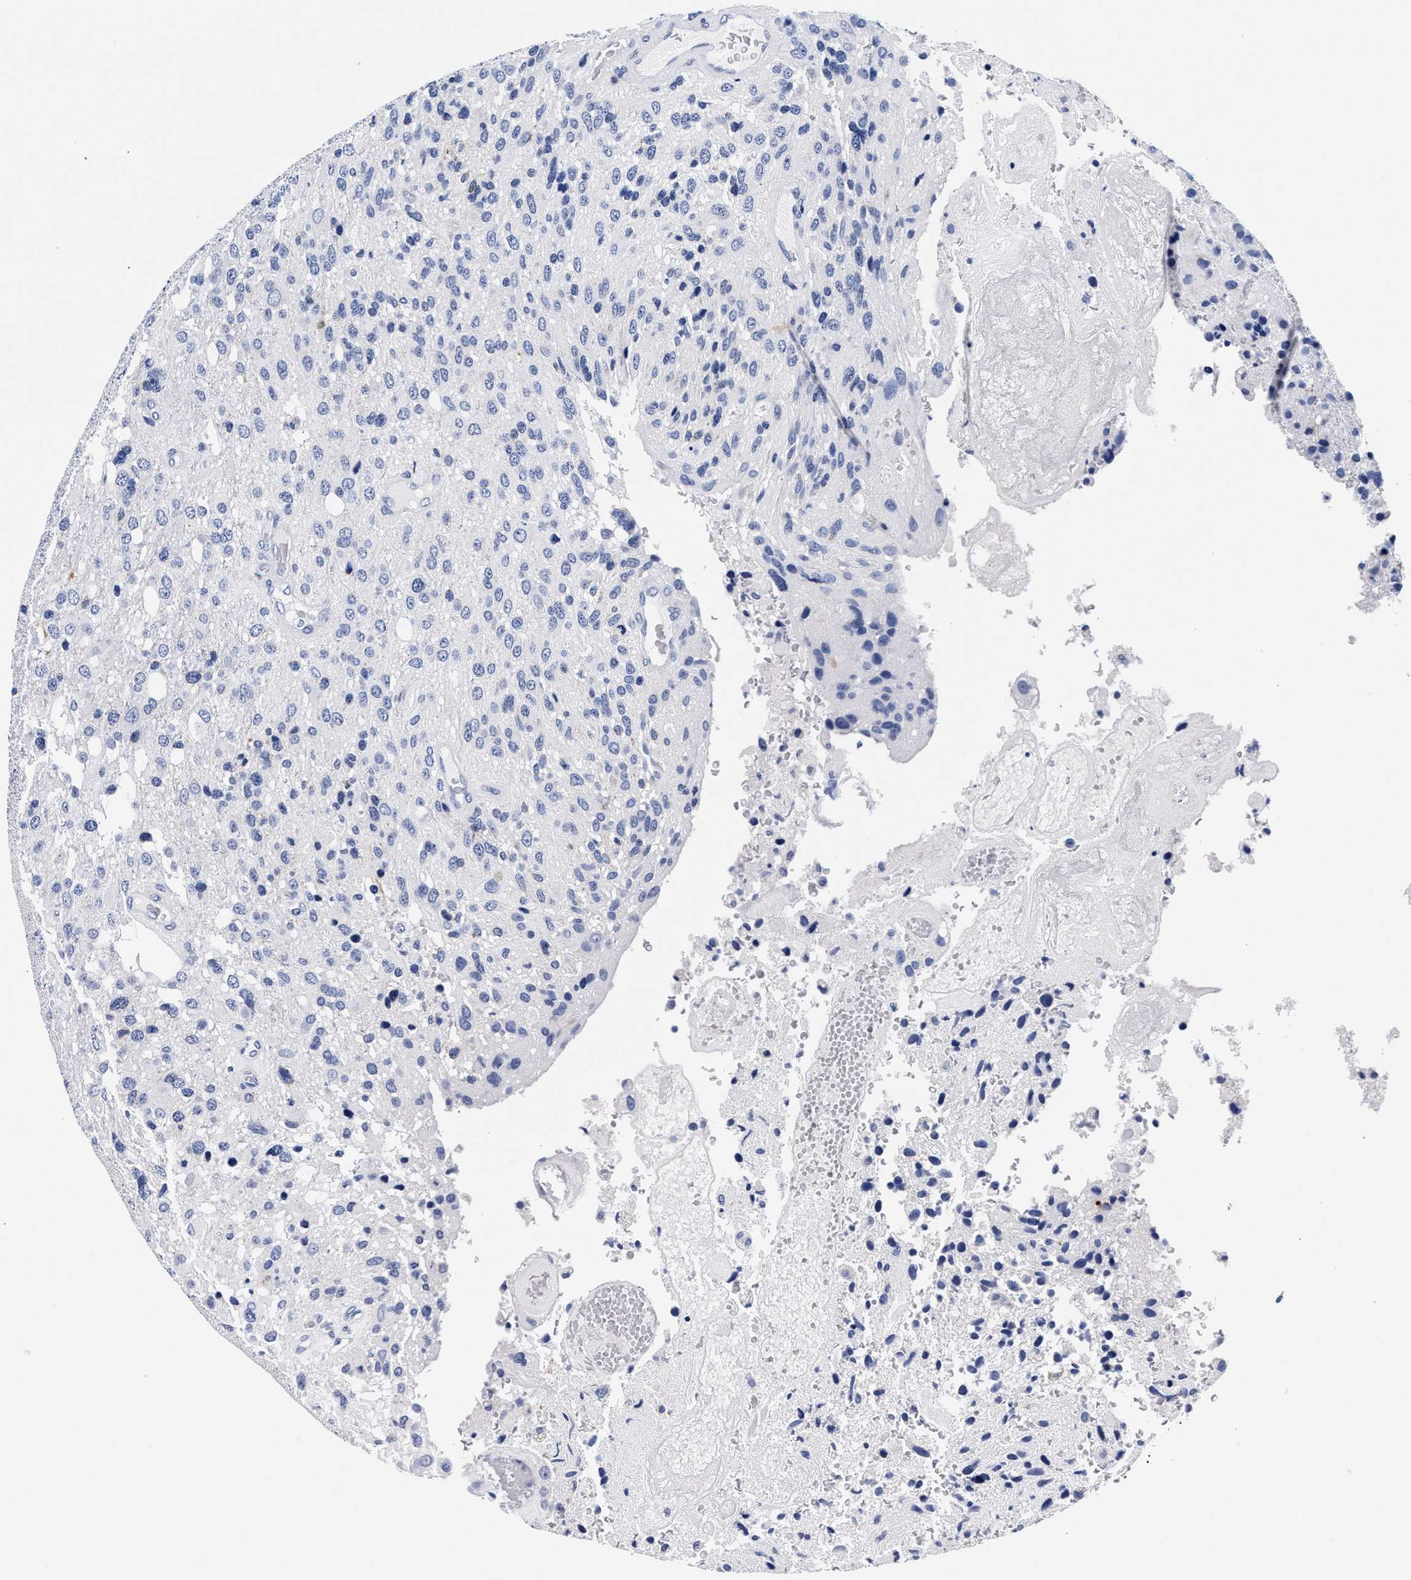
{"staining": {"intensity": "negative", "quantity": "none", "location": "none"}, "tissue": "glioma", "cell_type": "Tumor cells", "image_type": "cancer", "snomed": [{"axis": "morphology", "description": "Glioma, malignant, High grade"}, {"axis": "topography", "description": "Brain"}], "caption": "A high-resolution histopathology image shows immunohistochemistry staining of glioma, which demonstrates no significant expression in tumor cells. (Brightfield microscopy of DAB (3,3'-diaminobenzidine) IHC at high magnification).", "gene": "RAB3B", "patient": {"sex": "female", "age": 58}}